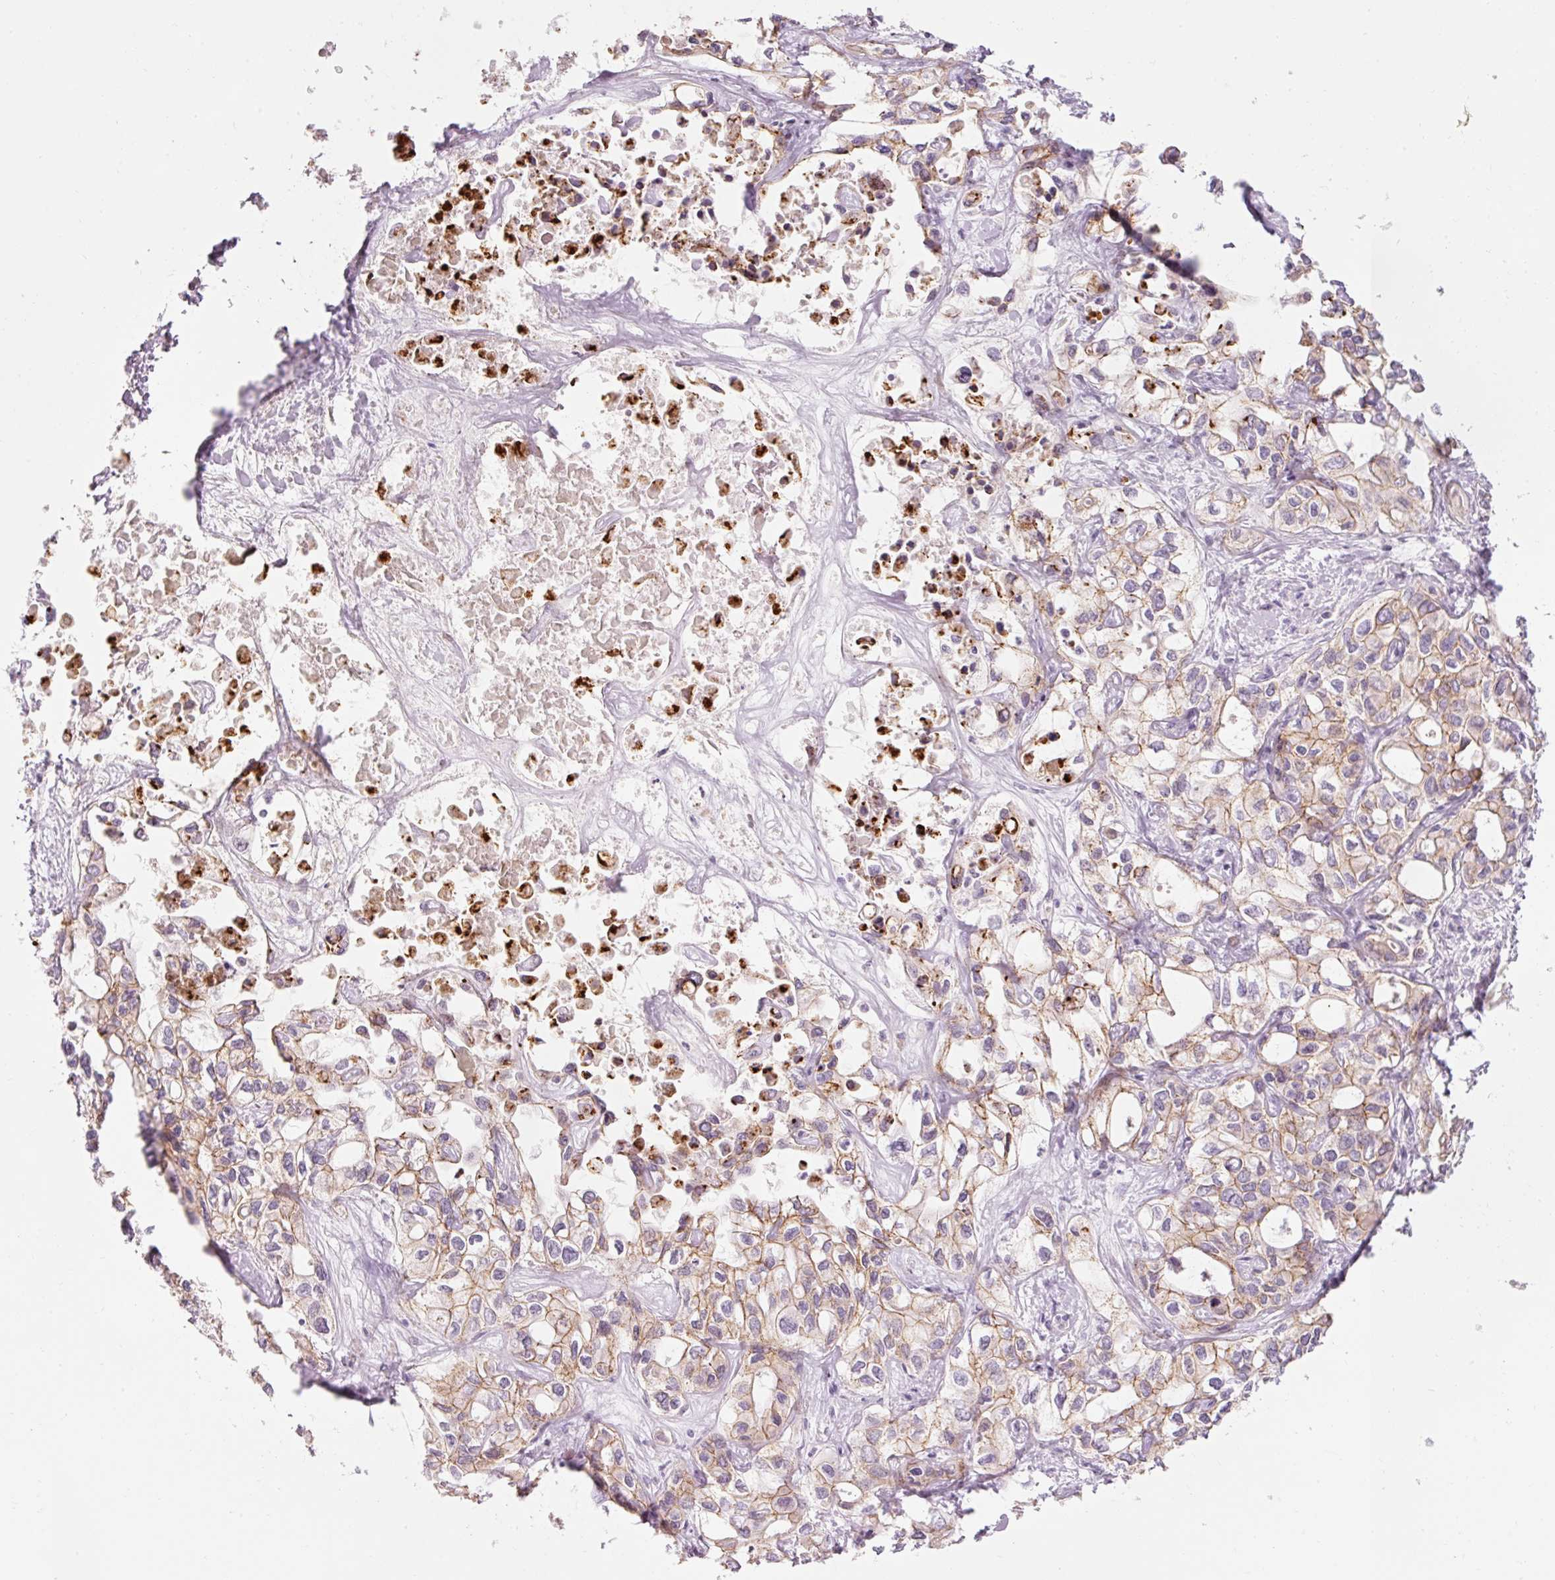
{"staining": {"intensity": "moderate", "quantity": "25%-75%", "location": "cytoplasmic/membranous"}, "tissue": "liver cancer", "cell_type": "Tumor cells", "image_type": "cancer", "snomed": [{"axis": "morphology", "description": "Cholangiocarcinoma"}, {"axis": "topography", "description": "Liver"}], "caption": "A brown stain labels moderate cytoplasmic/membranous positivity of a protein in liver cholangiocarcinoma tumor cells. (IHC, brightfield microscopy, high magnification).", "gene": "DHRS11", "patient": {"sex": "female", "age": 64}}